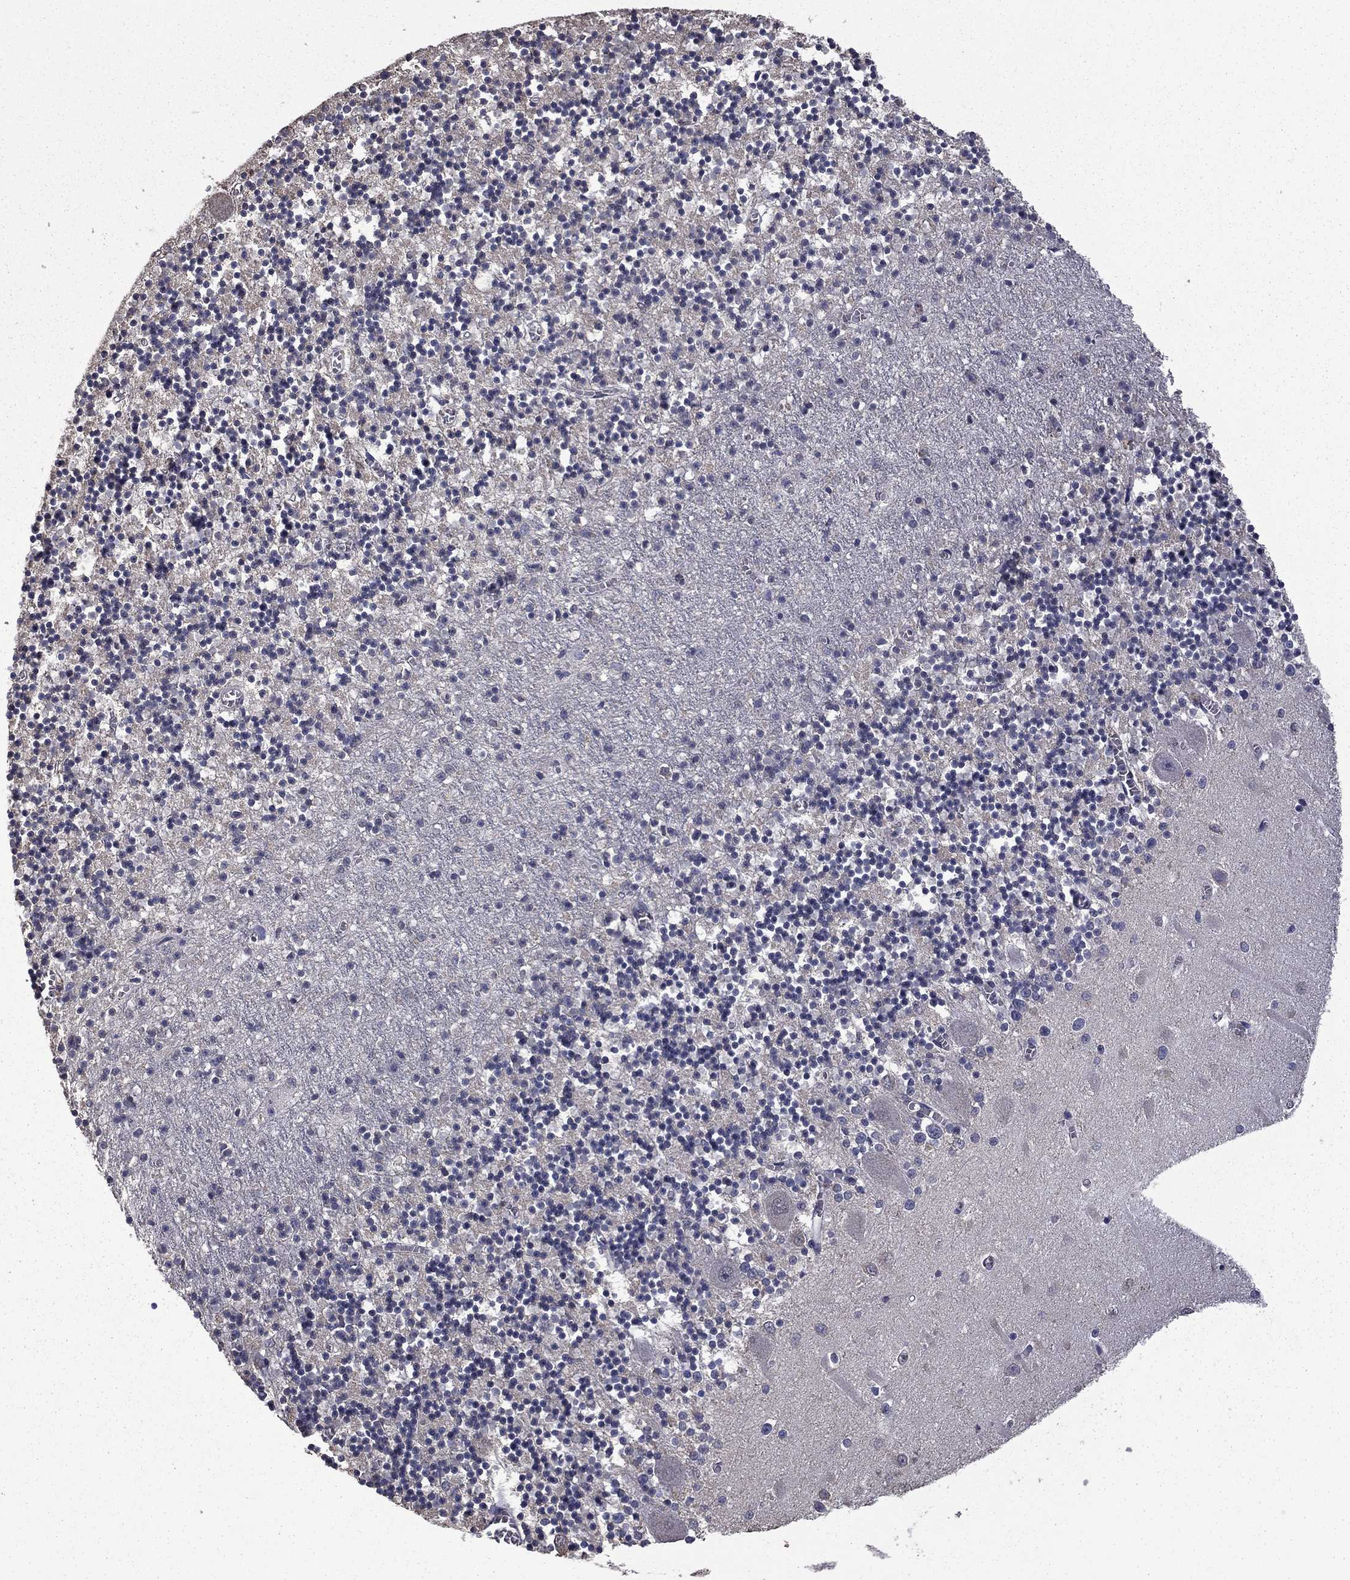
{"staining": {"intensity": "negative", "quantity": "none", "location": "none"}, "tissue": "cerebellum", "cell_type": "Cells in granular layer", "image_type": "normal", "snomed": [{"axis": "morphology", "description": "Normal tissue, NOS"}, {"axis": "topography", "description": "Cerebellum"}], "caption": "Immunohistochemistry (IHC) image of normal cerebellum: cerebellum stained with DAB (3,3'-diaminobenzidine) shows no significant protein staining in cells in granular layer. The staining was performed using DAB (3,3'-diaminobenzidine) to visualize the protein expression in brown, while the nuclei were stained in blue with hematoxylin (Magnification: 20x).", "gene": "MFAP3L", "patient": {"sex": "female", "age": 64}}